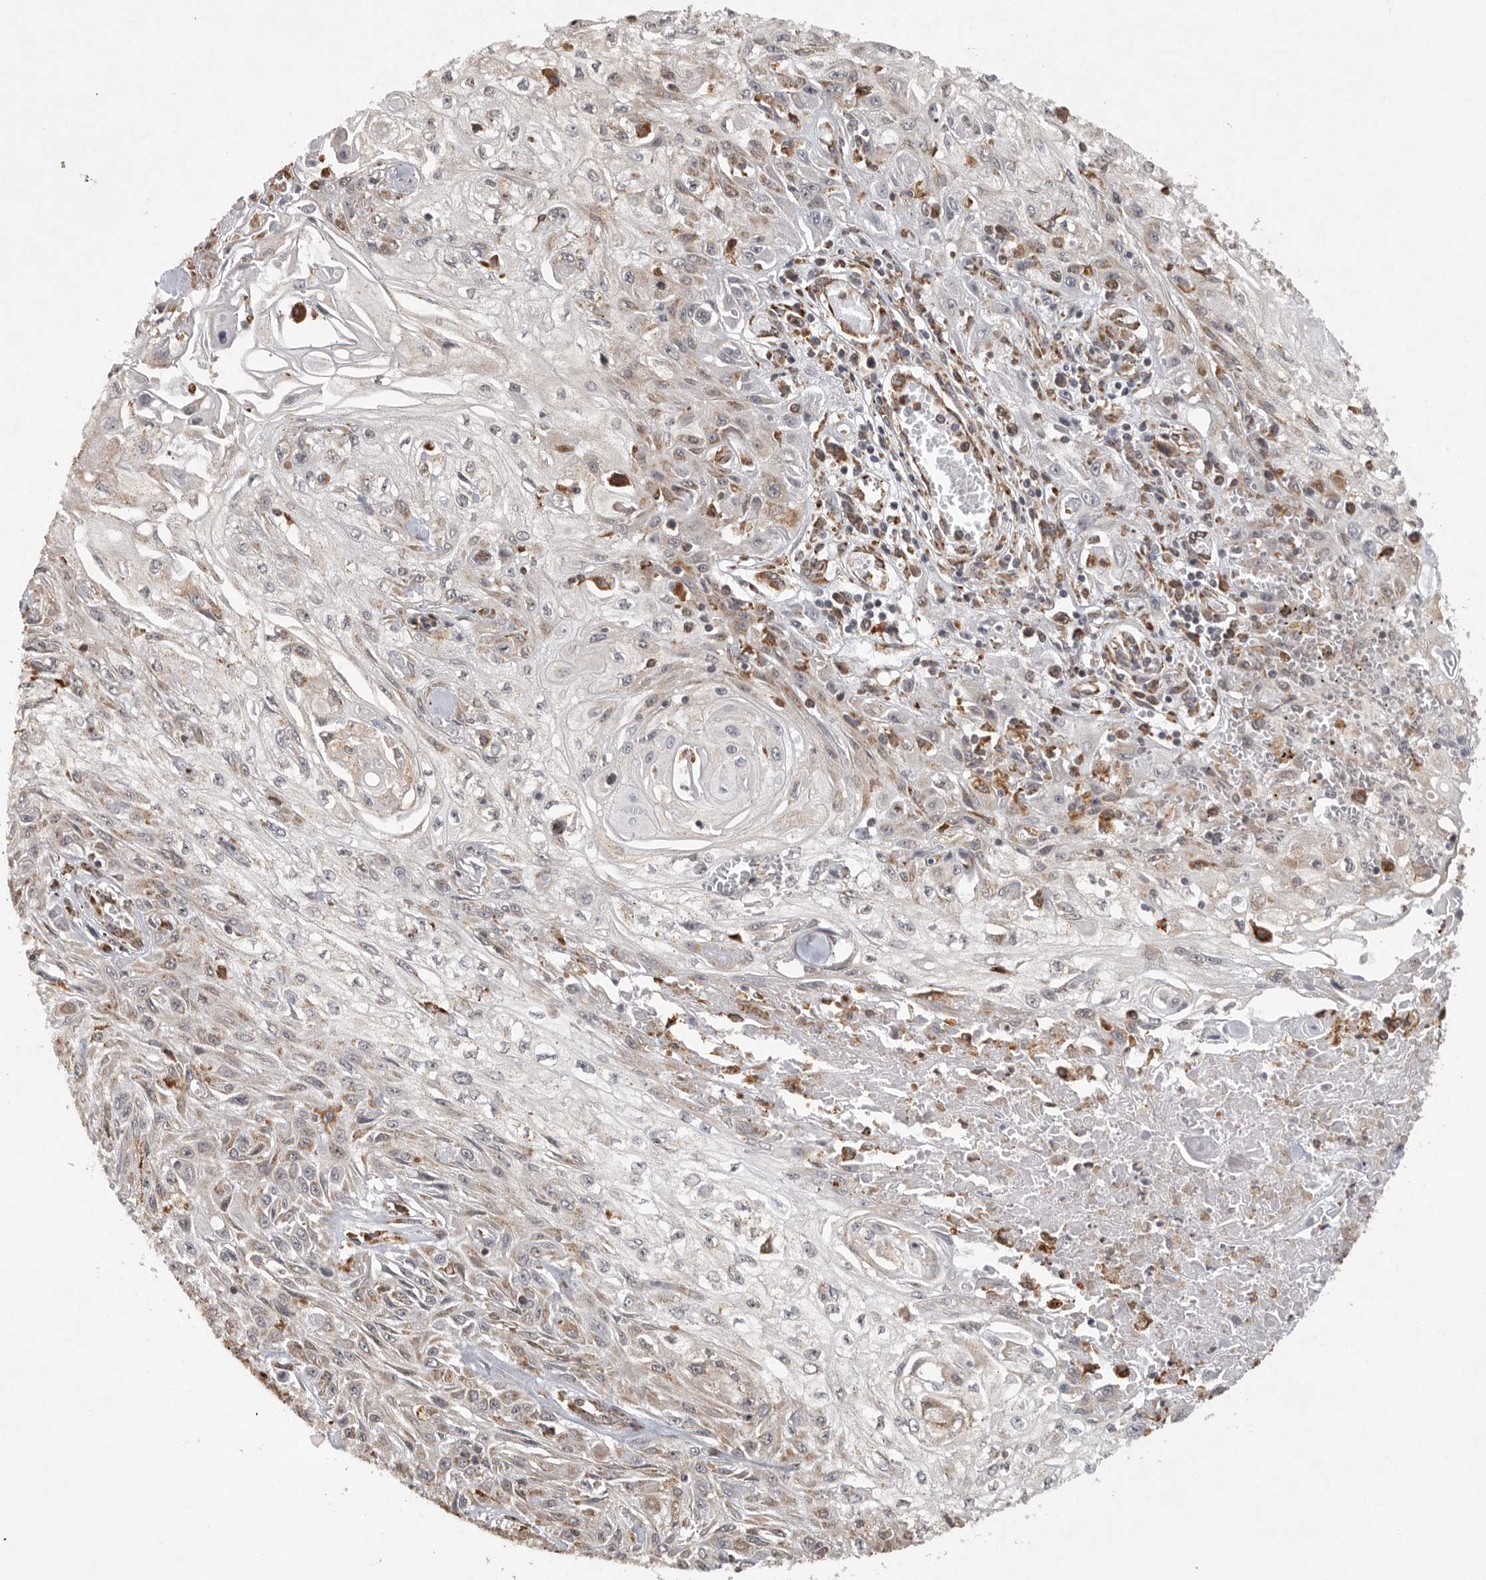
{"staining": {"intensity": "weak", "quantity": "25%-75%", "location": "cytoplasmic/membranous"}, "tissue": "skin cancer", "cell_type": "Tumor cells", "image_type": "cancer", "snomed": [{"axis": "morphology", "description": "Squamous cell carcinoma, NOS"}, {"axis": "morphology", "description": "Squamous cell carcinoma, metastatic, NOS"}, {"axis": "topography", "description": "Skin"}, {"axis": "topography", "description": "Lymph node"}], "caption": "Protein analysis of skin cancer tissue shows weak cytoplasmic/membranous positivity in approximately 25%-75% of tumor cells.", "gene": "ZNF83", "patient": {"sex": "male", "age": 75}}